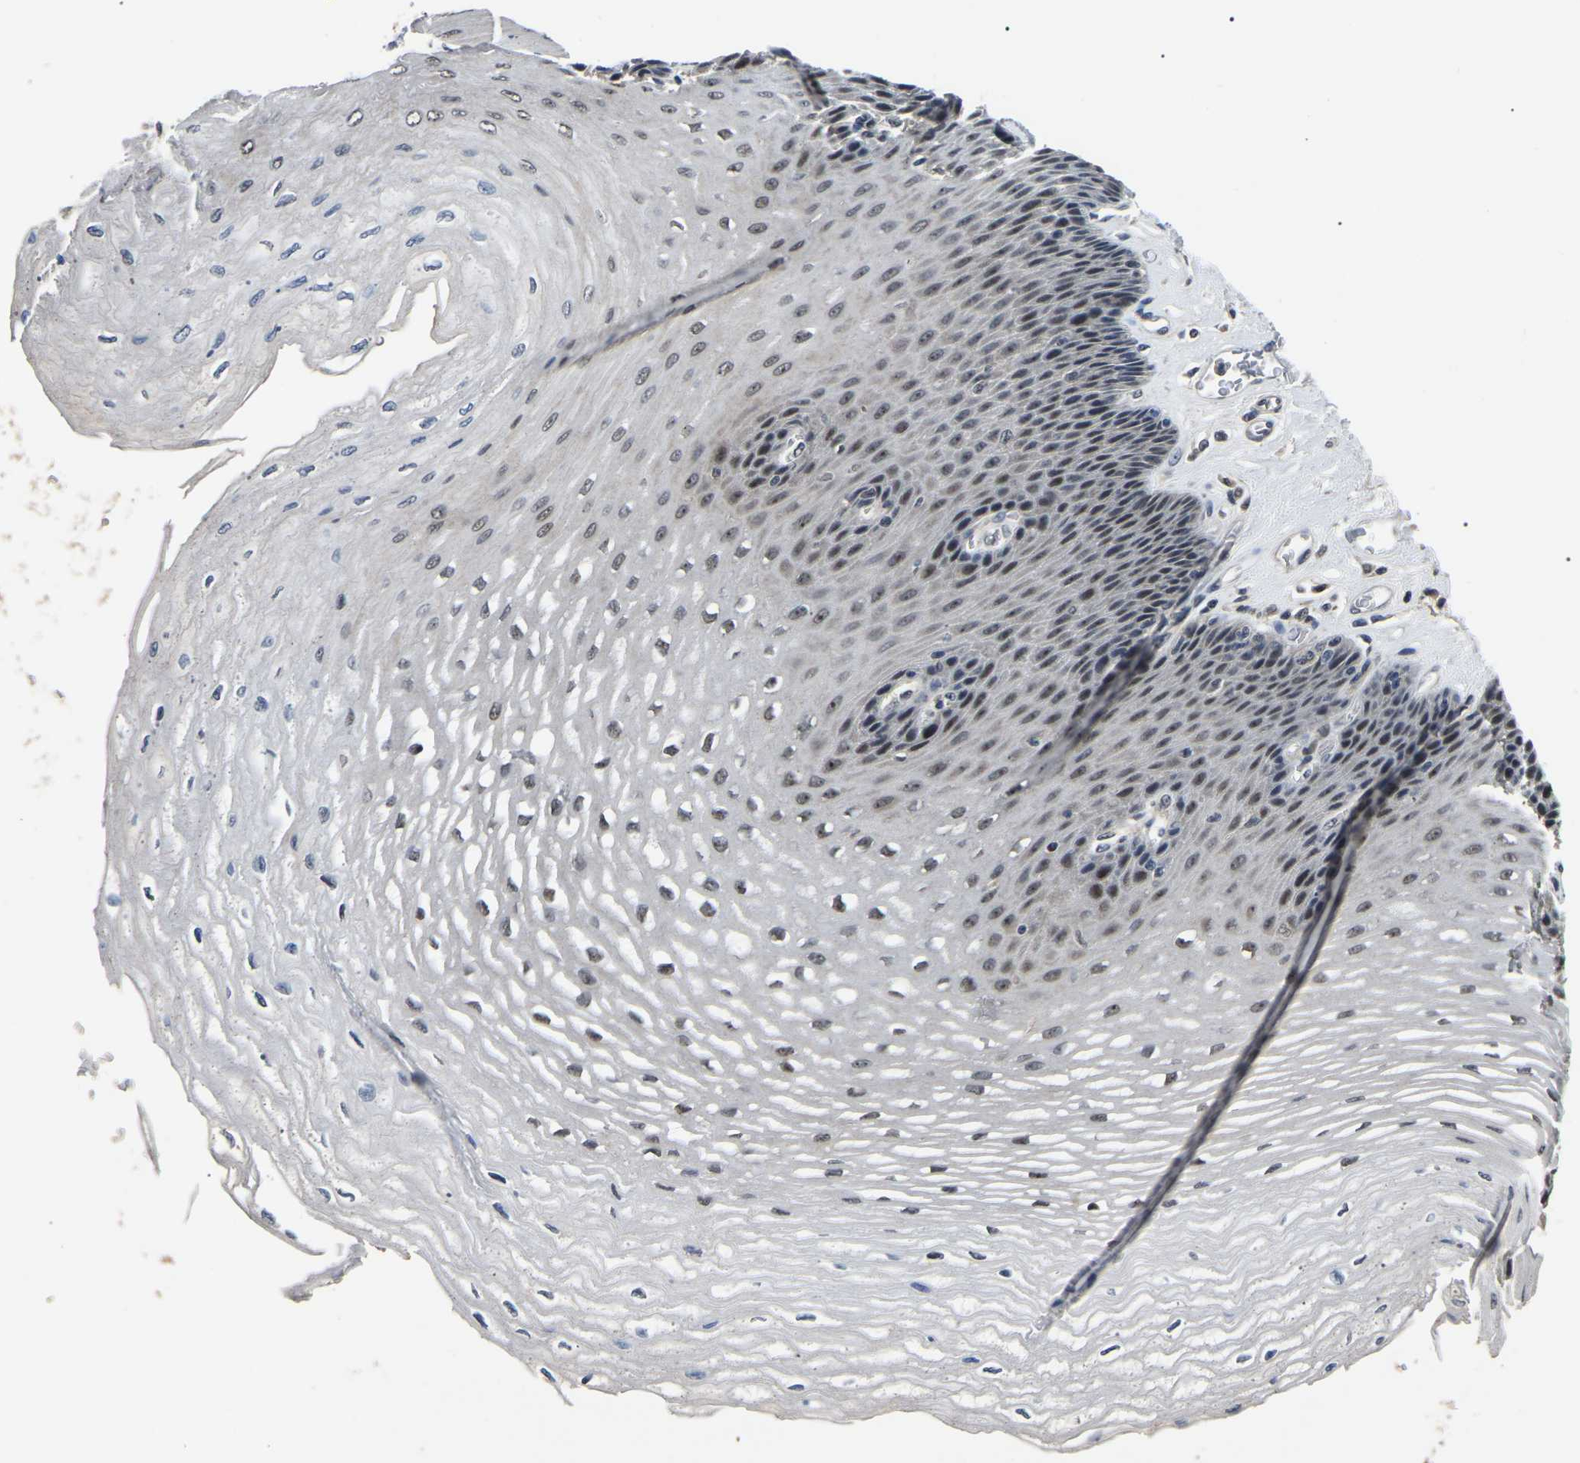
{"staining": {"intensity": "weak", "quantity": "25%-75%", "location": "nuclear"}, "tissue": "esophagus", "cell_type": "Squamous epithelial cells", "image_type": "normal", "snomed": [{"axis": "morphology", "description": "Normal tissue, NOS"}, {"axis": "topography", "description": "Esophagus"}], "caption": "A brown stain labels weak nuclear staining of a protein in squamous epithelial cells of unremarkable human esophagus.", "gene": "PPM1E", "patient": {"sex": "female", "age": 72}}